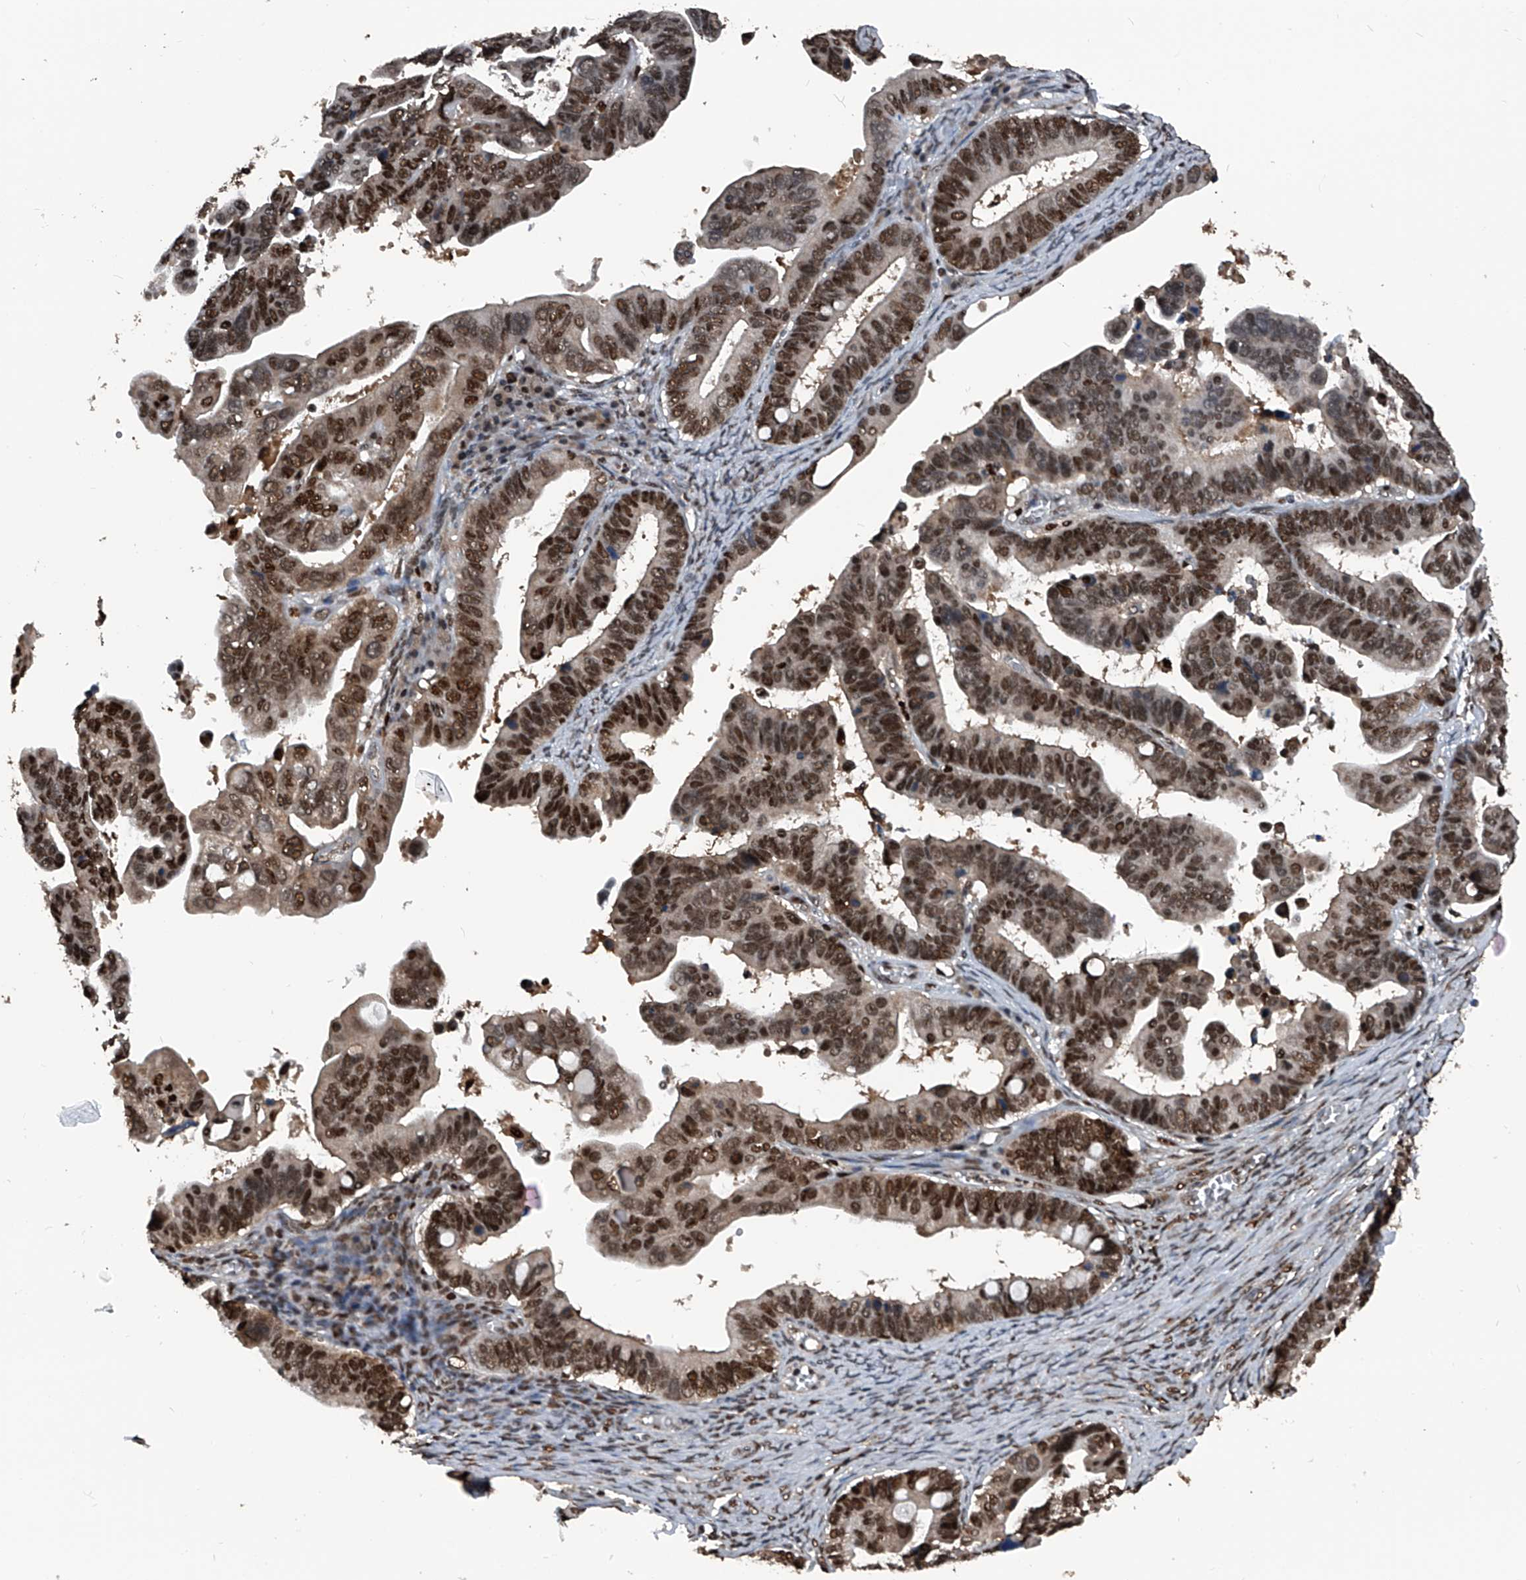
{"staining": {"intensity": "moderate", "quantity": ">75%", "location": "nuclear"}, "tissue": "ovarian cancer", "cell_type": "Tumor cells", "image_type": "cancer", "snomed": [{"axis": "morphology", "description": "Cystadenocarcinoma, serous, NOS"}, {"axis": "topography", "description": "Ovary"}], "caption": "About >75% of tumor cells in ovarian cancer (serous cystadenocarcinoma) show moderate nuclear protein staining as visualized by brown immunohistochemical staining.", "gene": "FKBP5", "patient": {"sex": "female", "age": 56}}